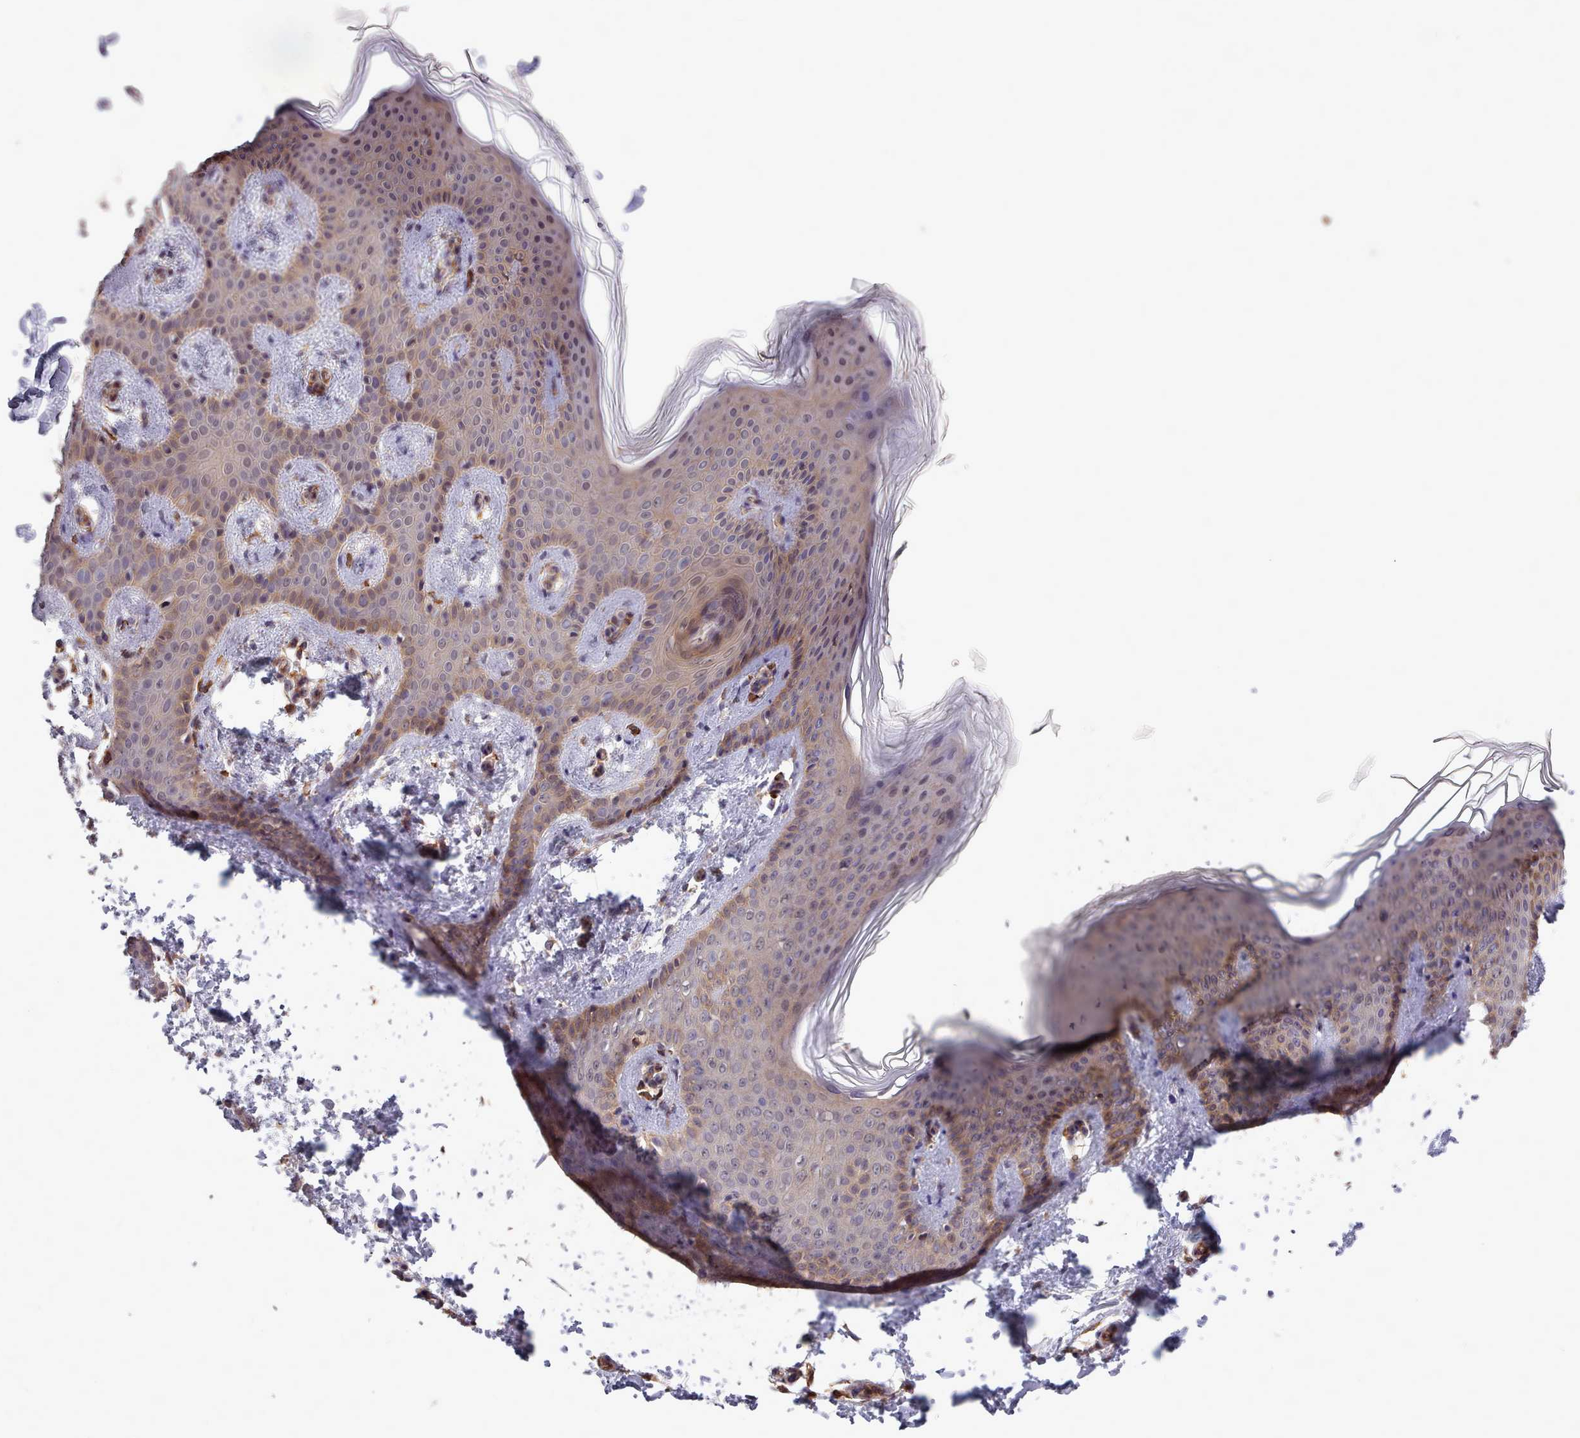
{"staining": {"intensity": "weak", "quantity": ">75%", "location": "cytoplasmic/membranous"}, "tissue": "skin", "cell_type": "Fibroblasts", "image_type": "normal", "snomed": [{"axis": "morphology", "description": "Normal tissue, NOS"}, {"axis": "topography", "description": "Skin"}], "caption": "Immunohistochemistry histopathology image of benign human skin stained for a protein (brown), which displays low levels of weak cytoplasmic/membranous expression in about >75% of fibroblasts.", "gene": "STUB1", "patient": {"sex": "male", "age": 36}}